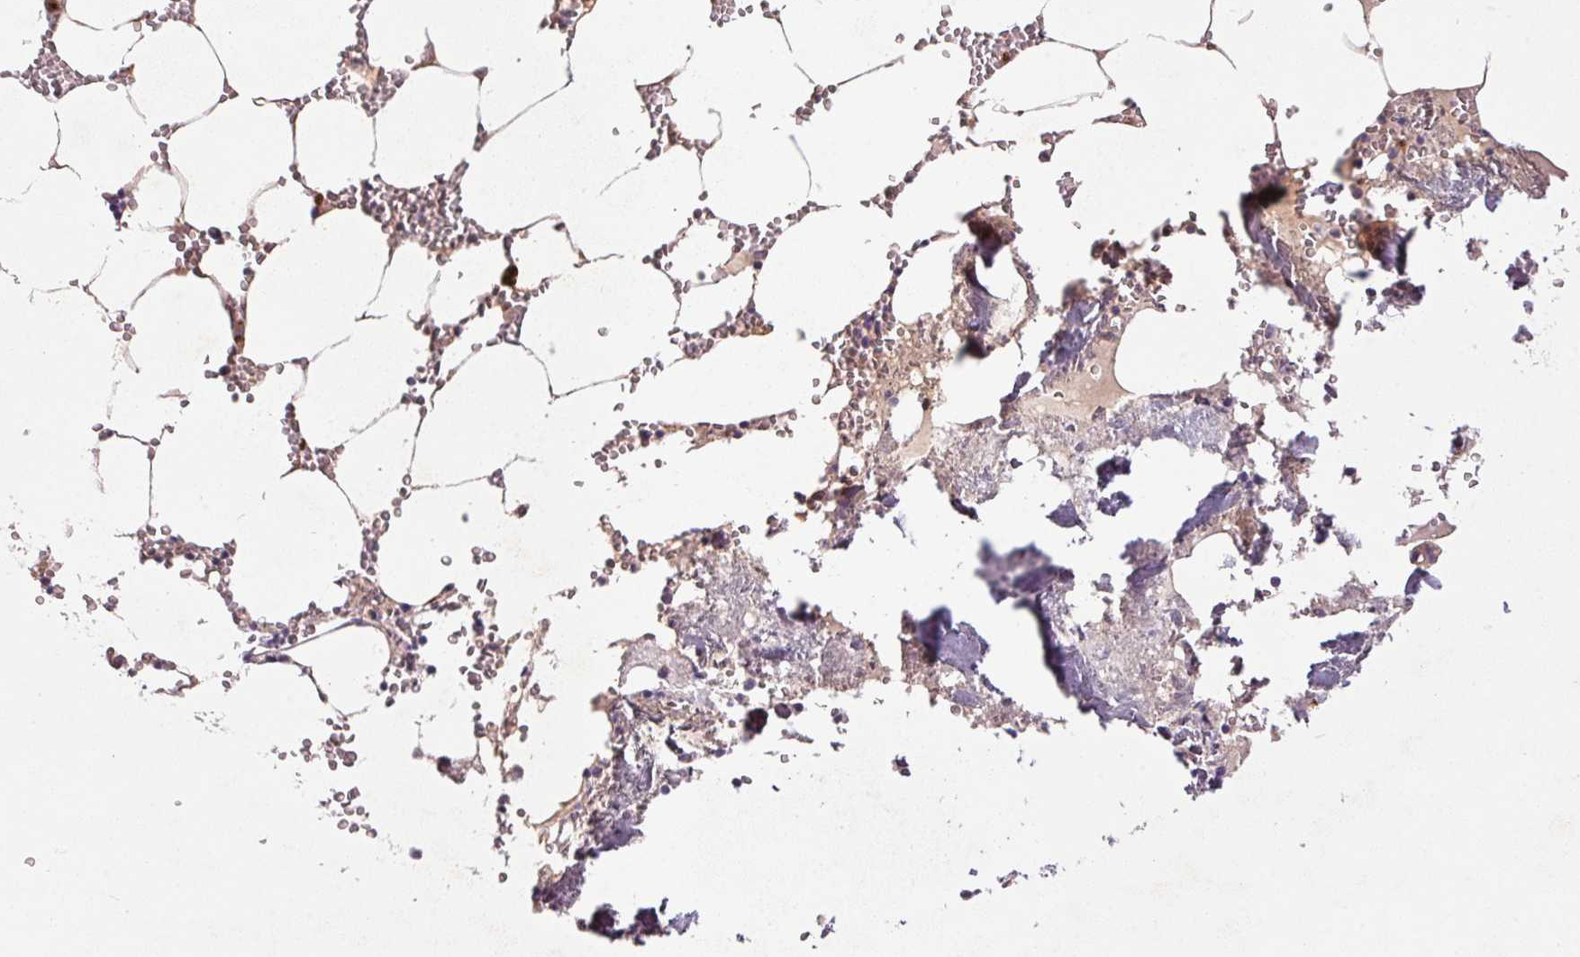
{"staining": {"intensity": "weak", "quantity": "<25%", "location": "cytoplasmic/membranous"}, "tissue": "bone marrow", "cell_type": "Hematopoietic cells", "image_type": "normal", "snomed": [{"axis": "morphology", "description": "Normal tissue, NOS"}, {"axis": "topography", "description": "Bone marrow"}], "caption": "Immunohistochemical staining of normal human bone marrow displays no significant staining in hematopoietic cells. (DAB immunohistochemistry (IHC), high magnification).", "gene": "APOC4", "patient": {"sex": "male", "age": 54}}